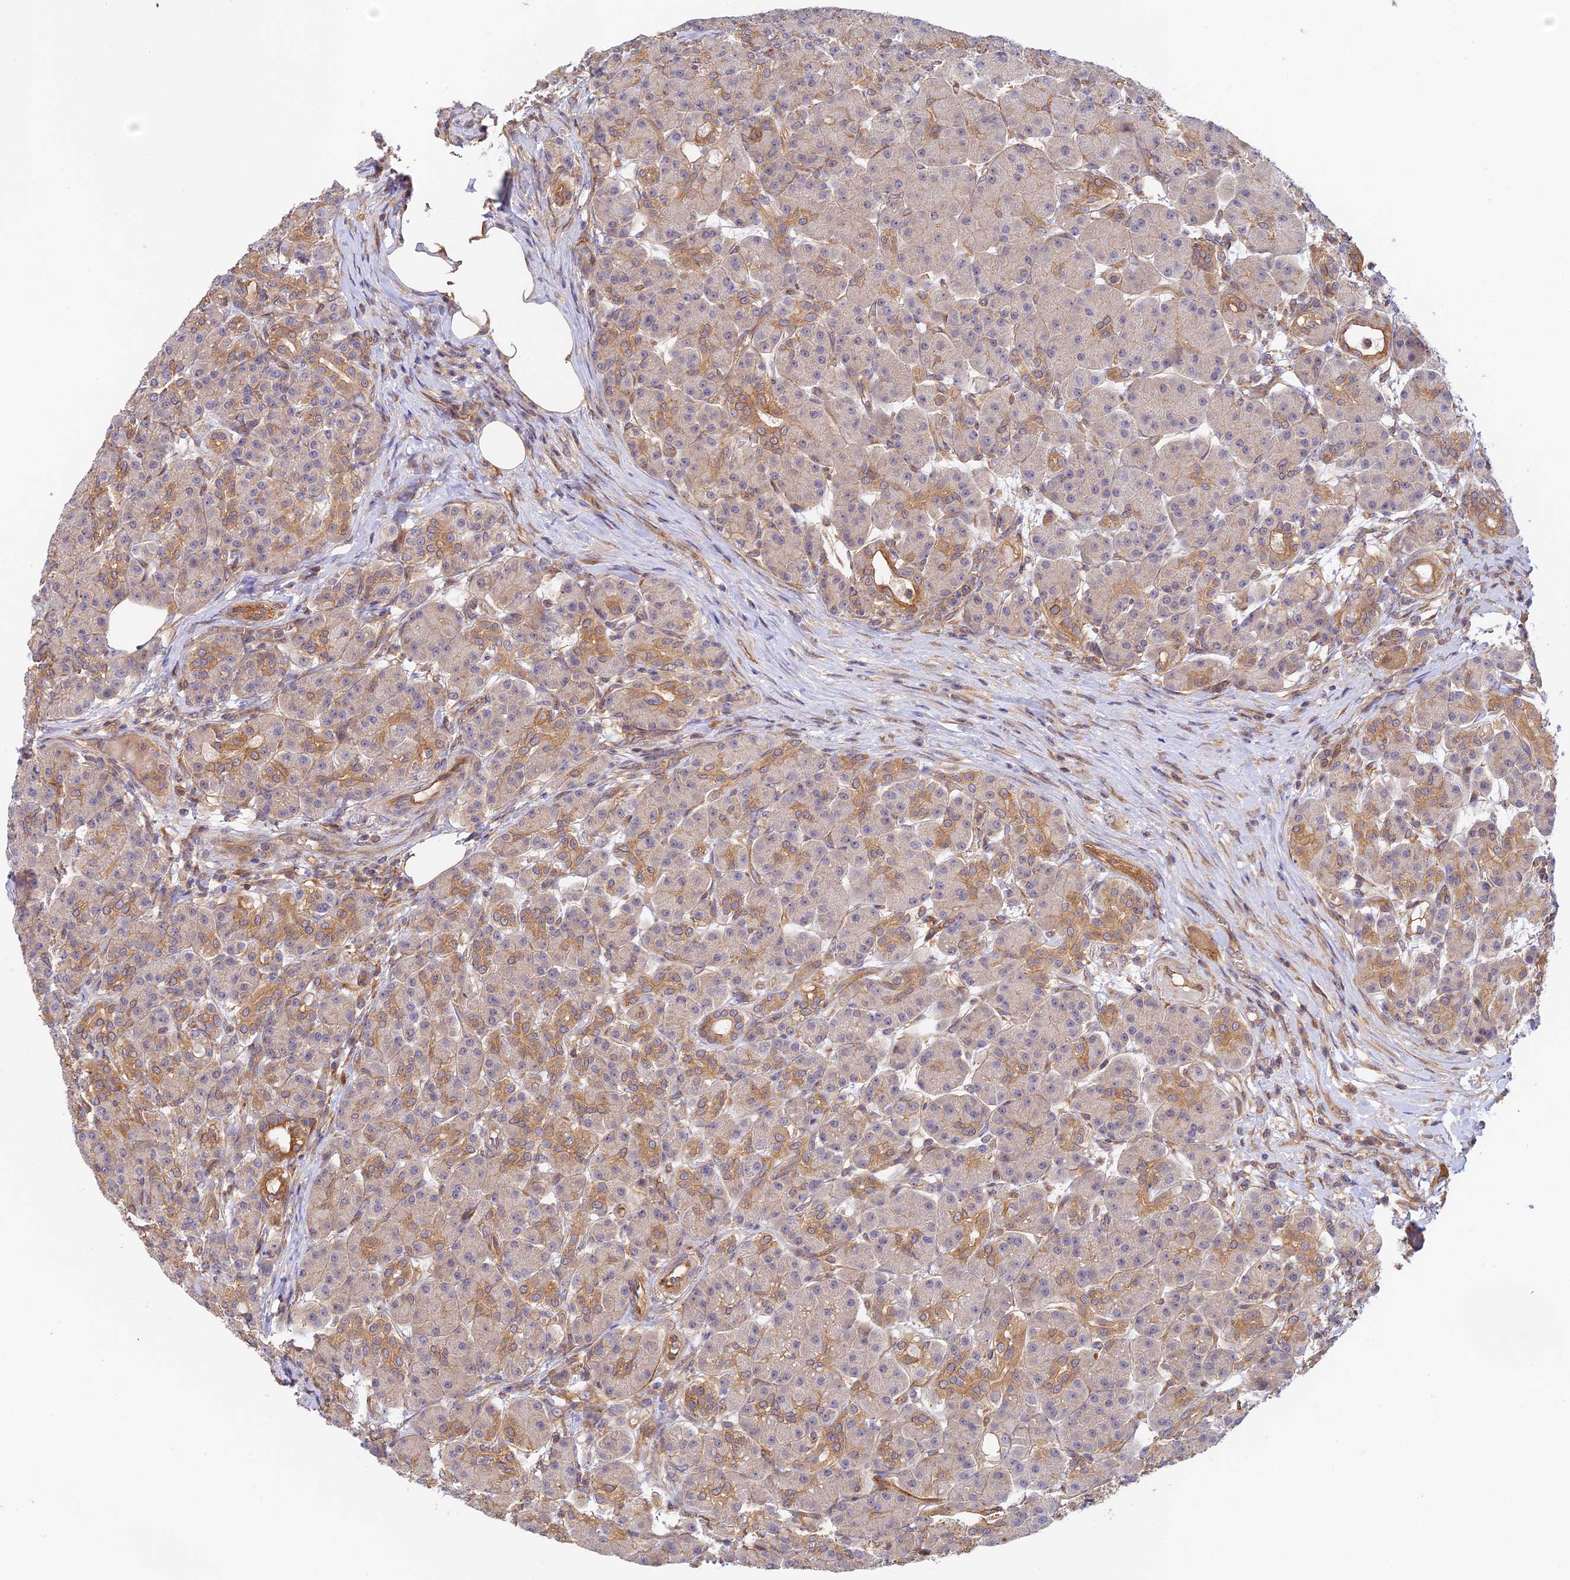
{"staining": {"intensity": "moderate", "quantity": "25%-75%", "location": "cytoplasmic/membranous"}, "tissue": "pancreas", "cell_type": "Exocrine glandular cells", "image_type": "normal", "snomed": [{"axis": "morphology", "description": "Normal tissue, NOS"}, {"axis": "topography", "description": "Pancreas"}], "caption": "Immunohistochemistry (IHC) of normal human pancreas demonstrates medium levels of moderate cytoplasmic/membranous positivity in about 25%-75% of exocrine glandular cells.", "gene": "MYO9A", "patient": {"sex": "male", "age": 63}}